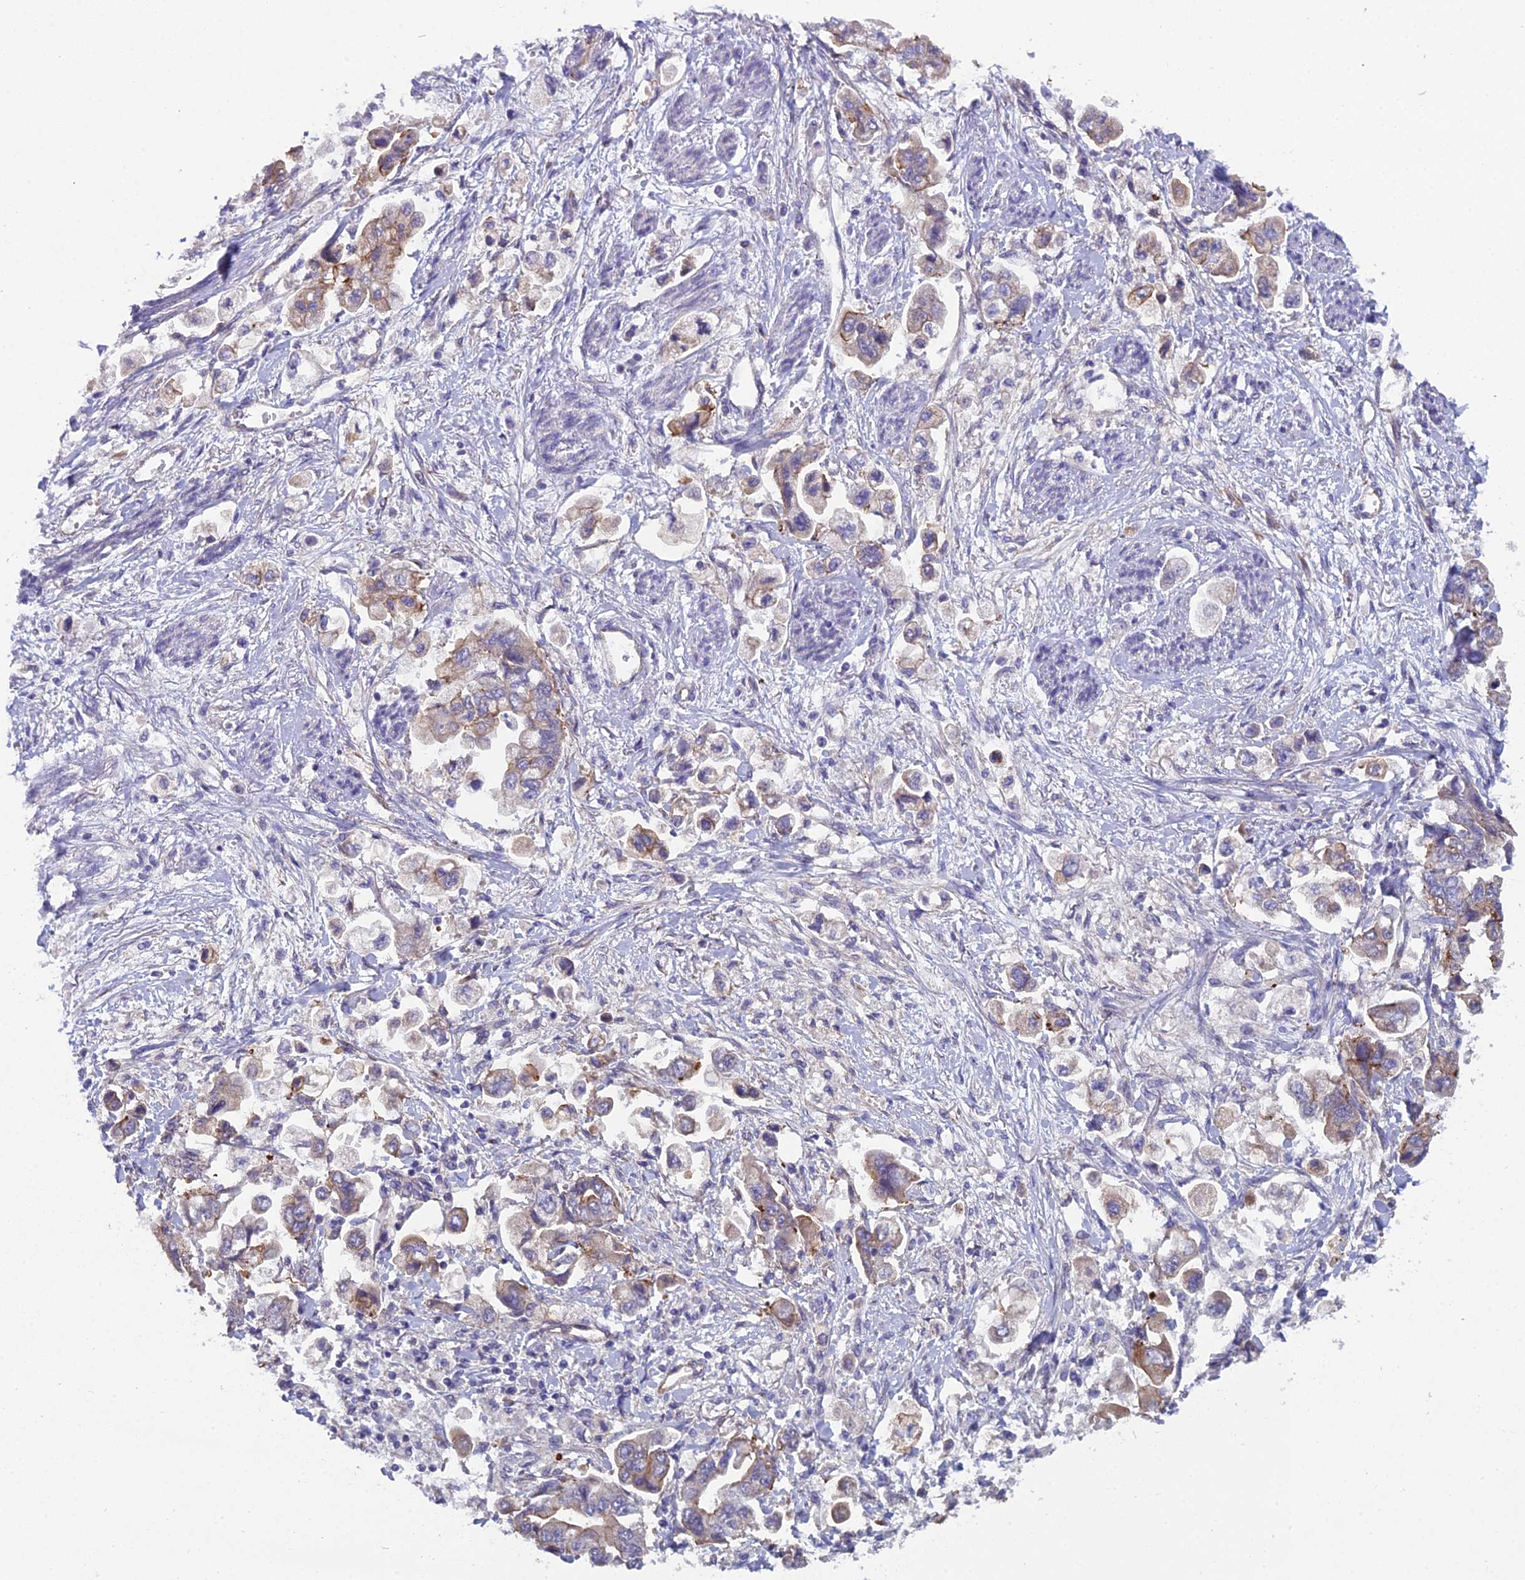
{"staining": {"intensity": "moderate", "quantity": "<25%", "location": "cytoplasmic/membranous"}, "tissue": "stomach cancer", "cell_type": "Tumor cells", "image_type": "cancer", "snomed": [{"axis": "morphology", "description": "Adenocarcinoma, NOS"}, {"axis": "topography", "description": "Stomach"}], "caption": "Stomach cancer (adenocarcinoma) was stained to show a protein in brown. There is low levels of moderate cytoplasmic/membranous staining in approximately <25% of tumor cells.", "gene": "CFAP47", "patient": {"sex": "male", "age": 62}}